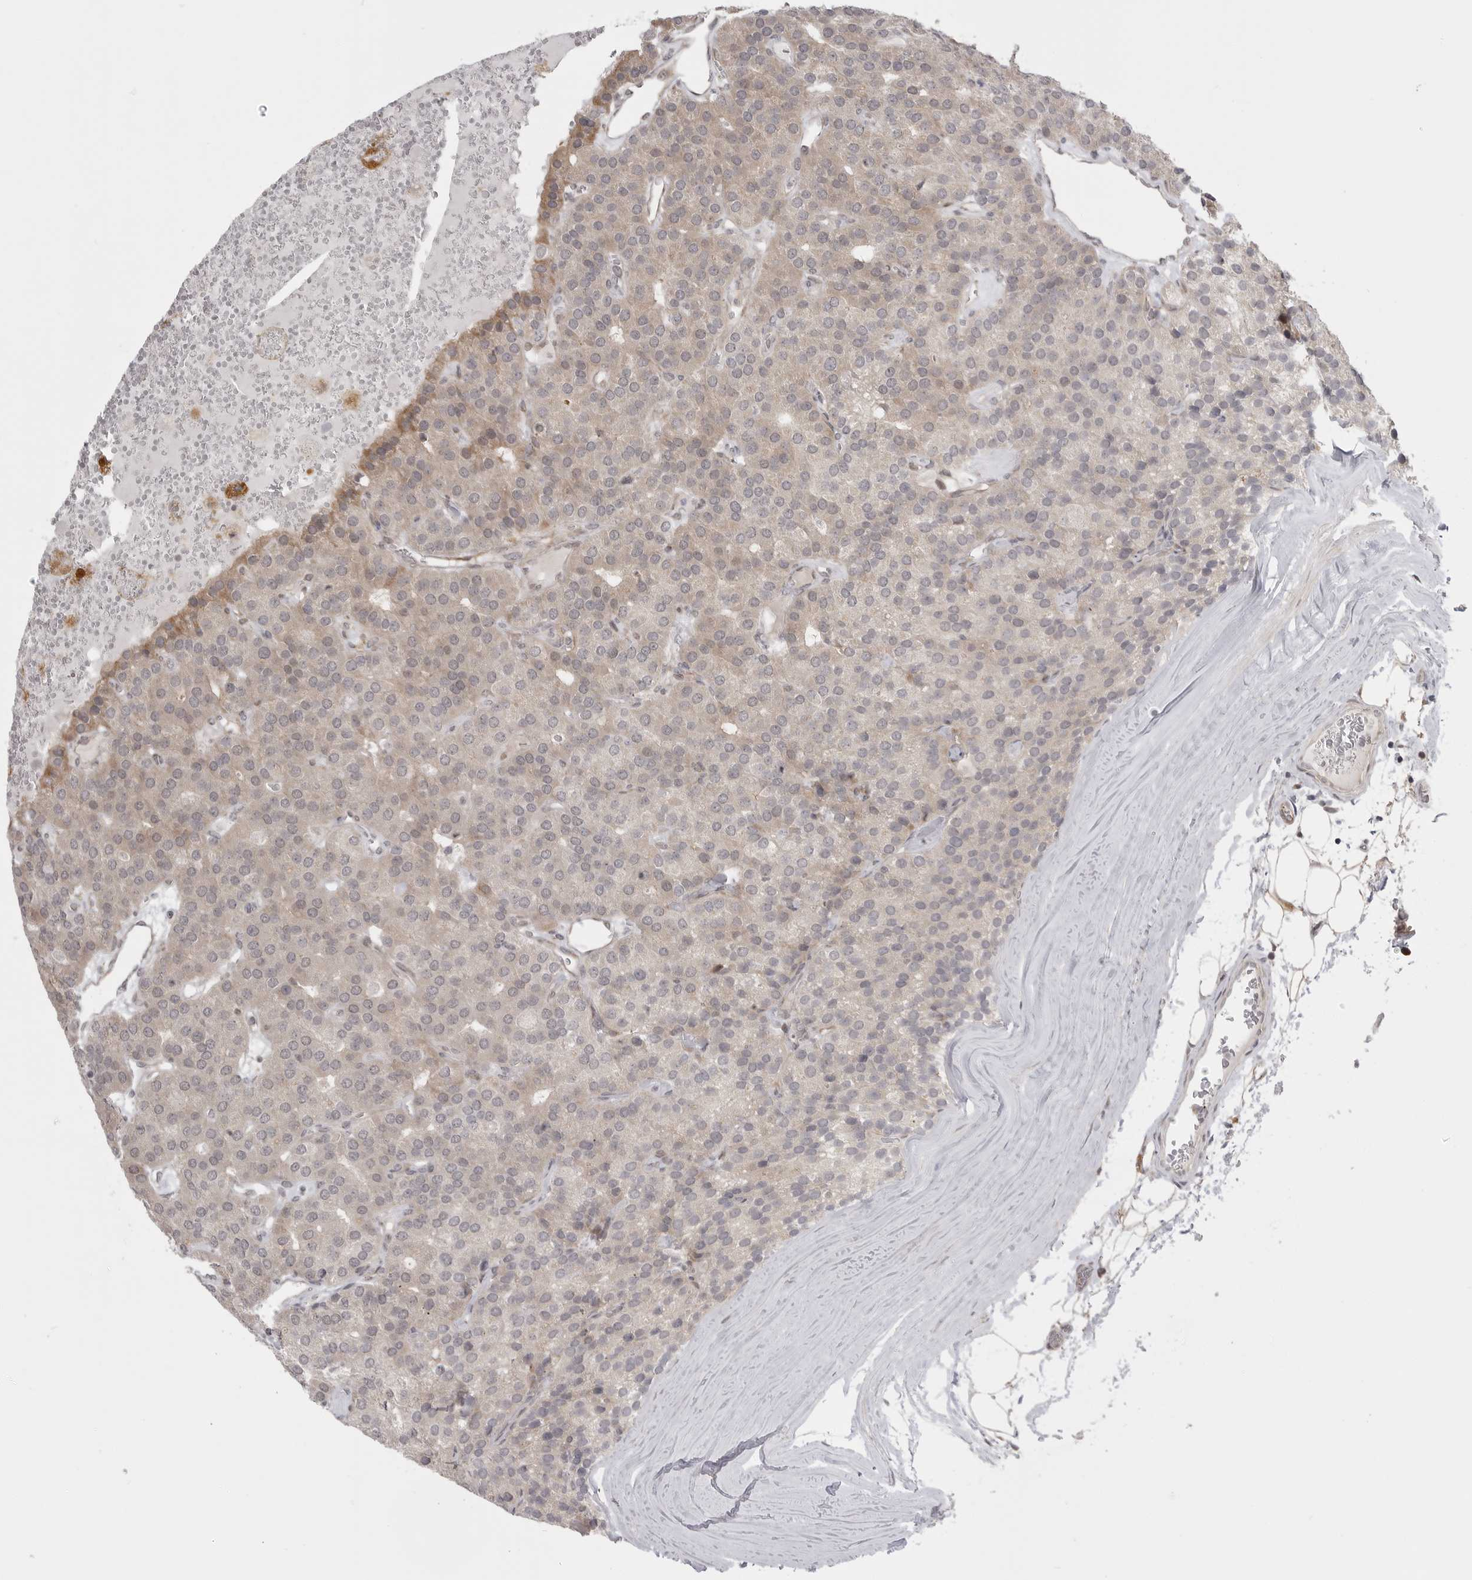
{"staining": {"intensity": "weak", "quantity": "25%-75%", "location": "cytoplasmic/membranous,nuclear"}, "tissue": "parathyroid gland", "cell_type": "Glandular cells", "image_type": "normal", "snomed": [{"axis": "morphology", "description": "Normal tissue, NOS"}, {"axis": "morphology", "description": "Adenoma, NOS"}, {"axis": "topography", "description": "Parathyroid gland"}], "caption": "An immunohistochemistry (IHC) photomicrograph of benign tissue is shown. Protein staining in brown highlights weak cytoplasmic/membranous,nuclear positivity in parathyroid gland within glandular cells.", "gene": "GGT6", "patient": {"sex": "female", "age": 86}}